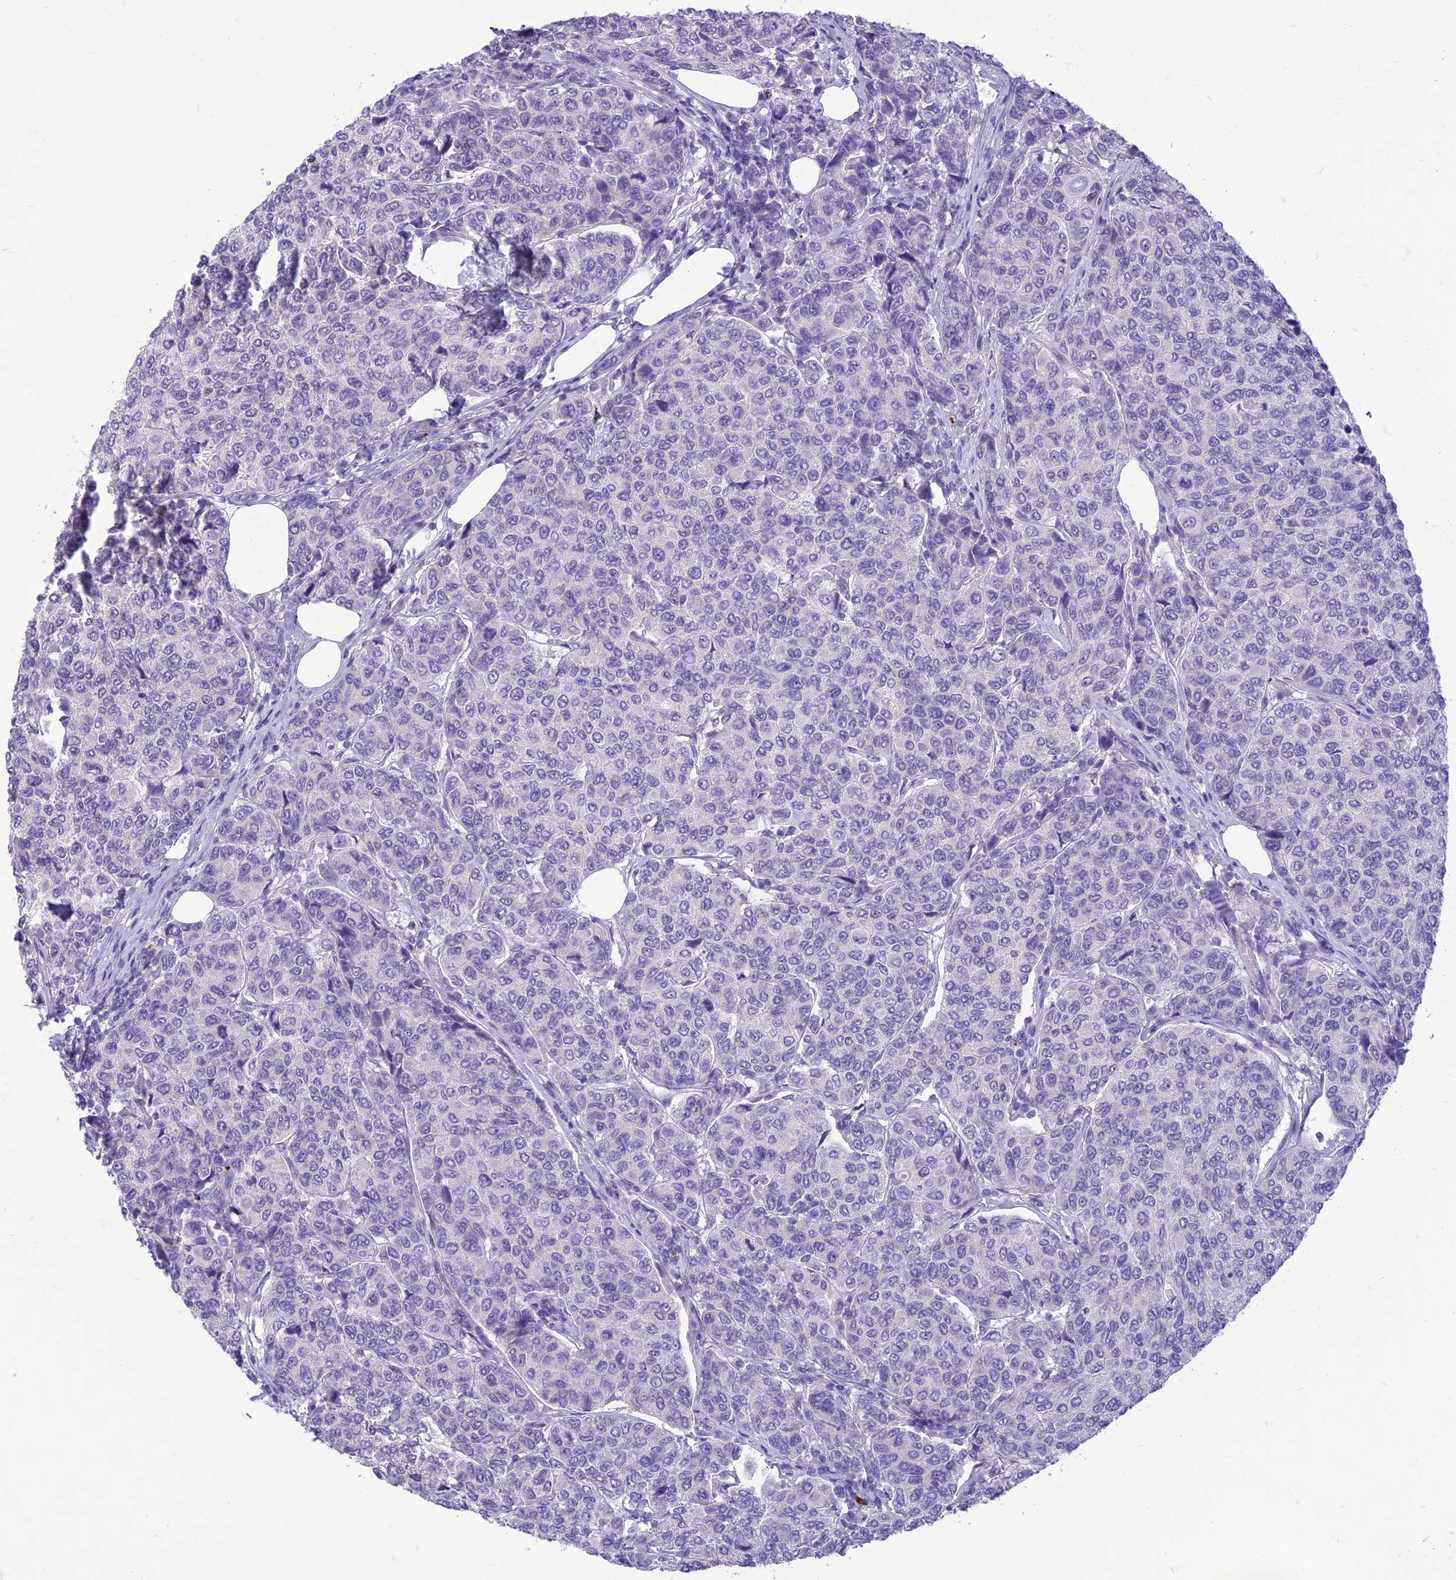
{"staining": {"intensity": "negative", "quantity": "none", "location": "none"}, "tissue": "breast cancer", "cell_type": "Tumor cells", "image_type": "cancer", "snomed": [{"axis": "morphology", "description": "Duct carcinoma"}, {"axis": "topography", "description": "Breast"}], "caption": "High magnification brightfield microscopy of breast infiltrating ductal carcinoma stained with DAB (3,3'-diaminobenzidine) (brown) and counterstained with hematoxylin (blue): tumor cells show no significant staining.", "gene": "DHDH", "patient": {"sex": "female", "age": 55}}